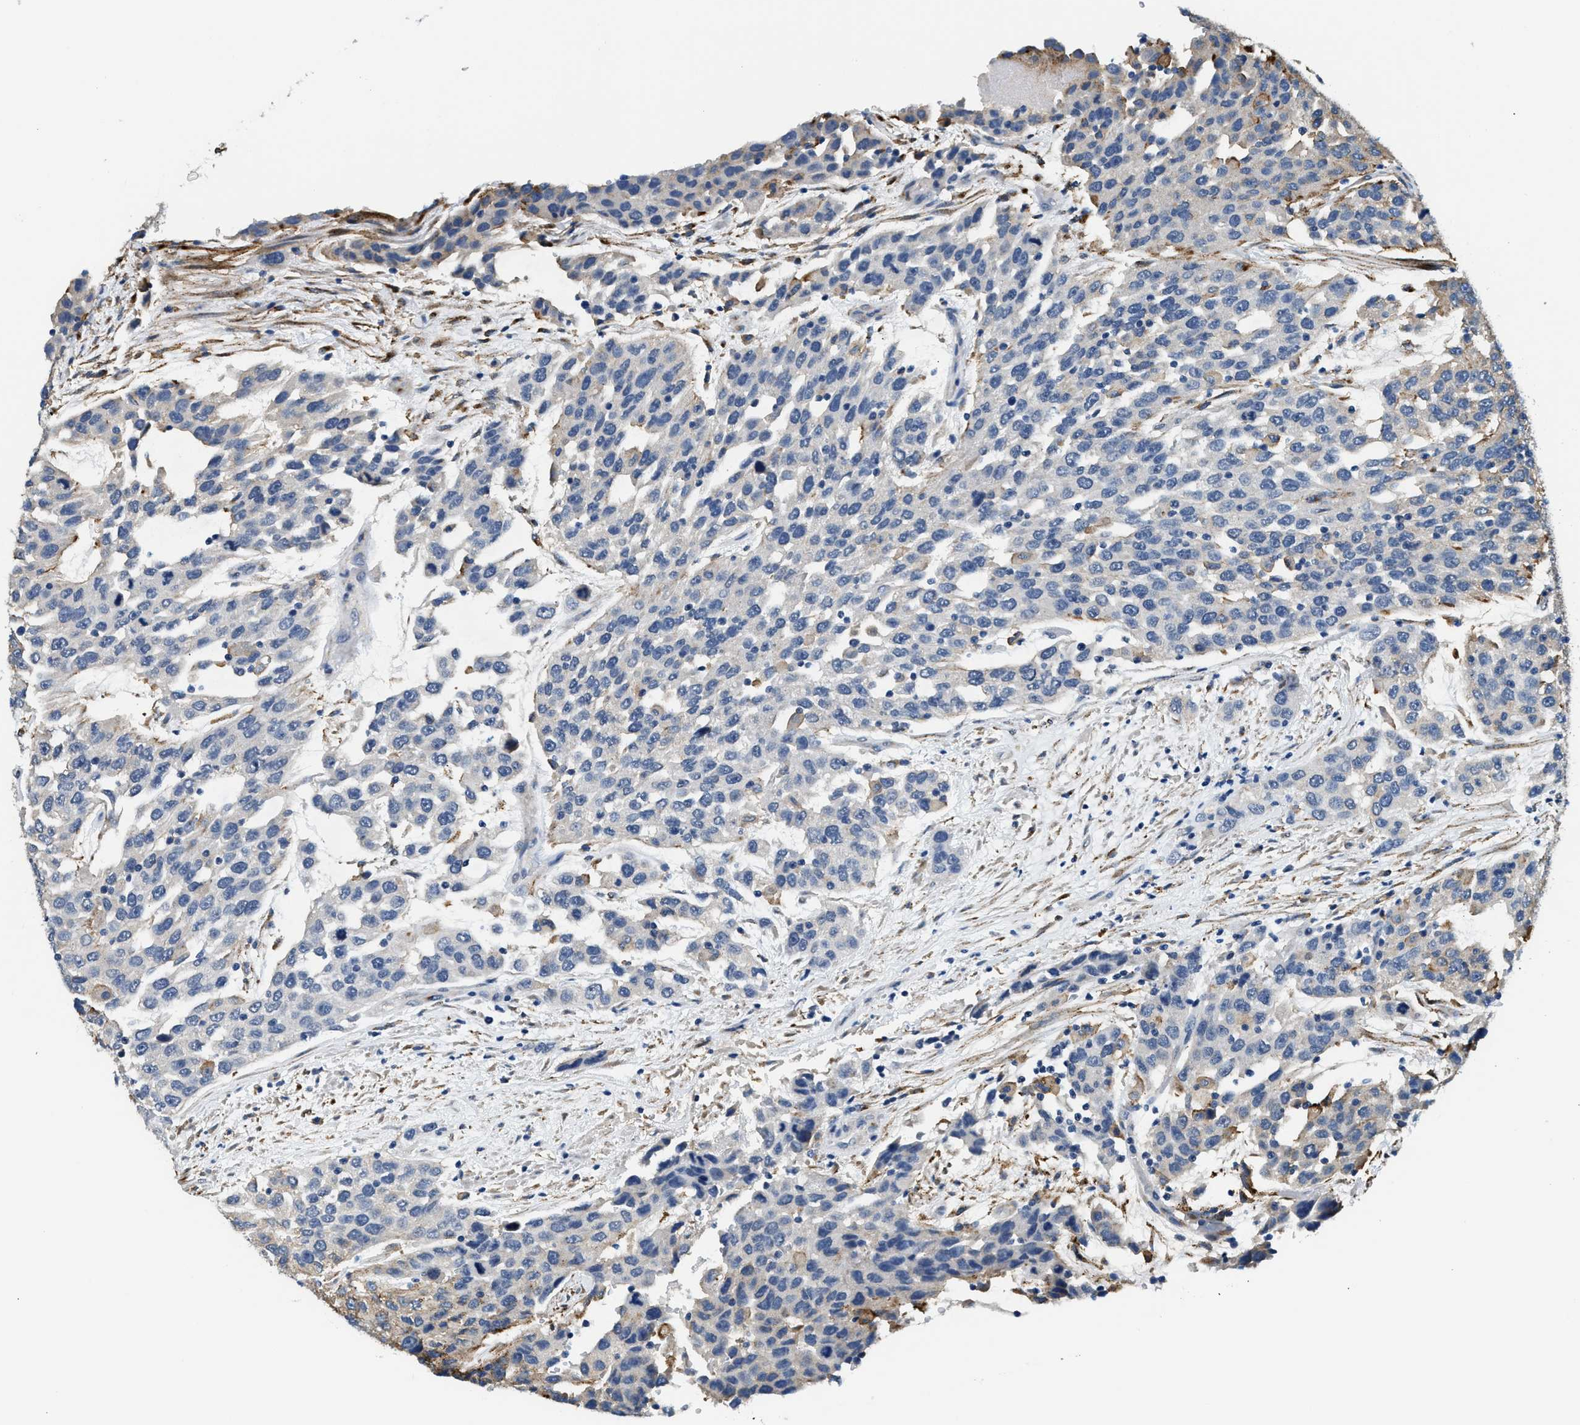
{"staining": {"intensity": "moderate", "quantity": "<25%", "location": "cytoplasmic/membranous"}, "tissue": "urothelial cancer", "cell_type": "Tumor cells", "image_type": "cancer", "snomed": [{"axis": "morphology", "description": "Urothelial carcinoma, High grade"}, {"axis": "topography", "description": "Urinary bladder"}], "caption": "Immunohistochemistry (IHC) of high-grade urothelial carcinoma demonstrates low levels of moderate cytoplasmic/membranous staining in approximately <25% of tumor cells.", "gene": "LRP1", "patient": {"sex": "female", "age": 80}}